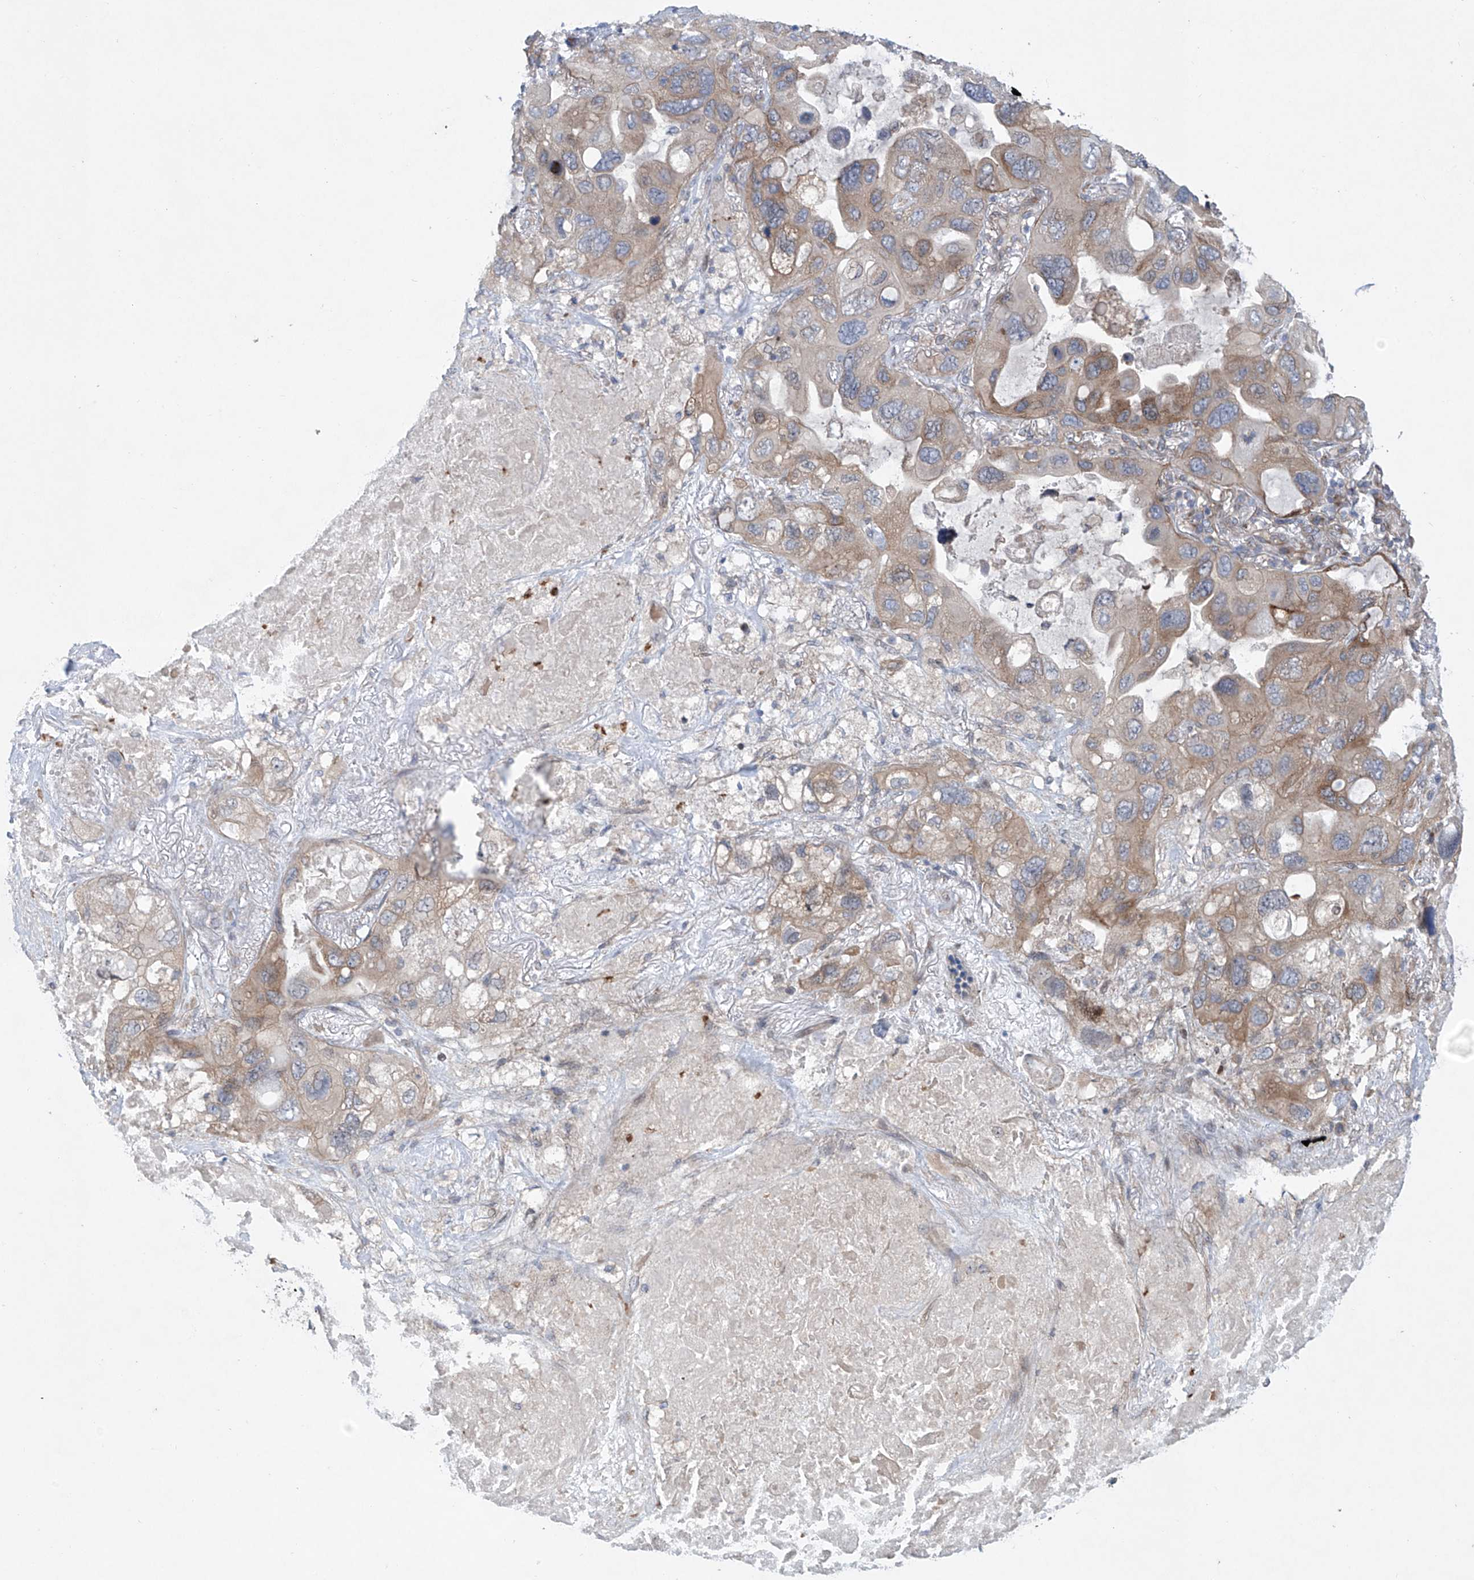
{"staining": {"intensity": "moderate", "quantity": "<25%", "location": "cytoplasmic/membranous"}, "tissue": "lung cancer", "cell_type": "Tumor cells", "image_type": "cancer", "snomed": [{"axis": "morphology", "description": "Squamous cell carcinoma, NOS"}, {"axis": "topography", "description": "Lung"}], "caption": "This photomicrograph reveals lung cancer (squamous cell carcinoma) stained with immunohistochemistry to label a protein in brown. The cytoplasmic/membranous of tumor cells show moderate positivity for the protein. Nuclei are counter-stained blue.", "gene": "KLC4", "patient": {"sex": "female", "age": 73}}